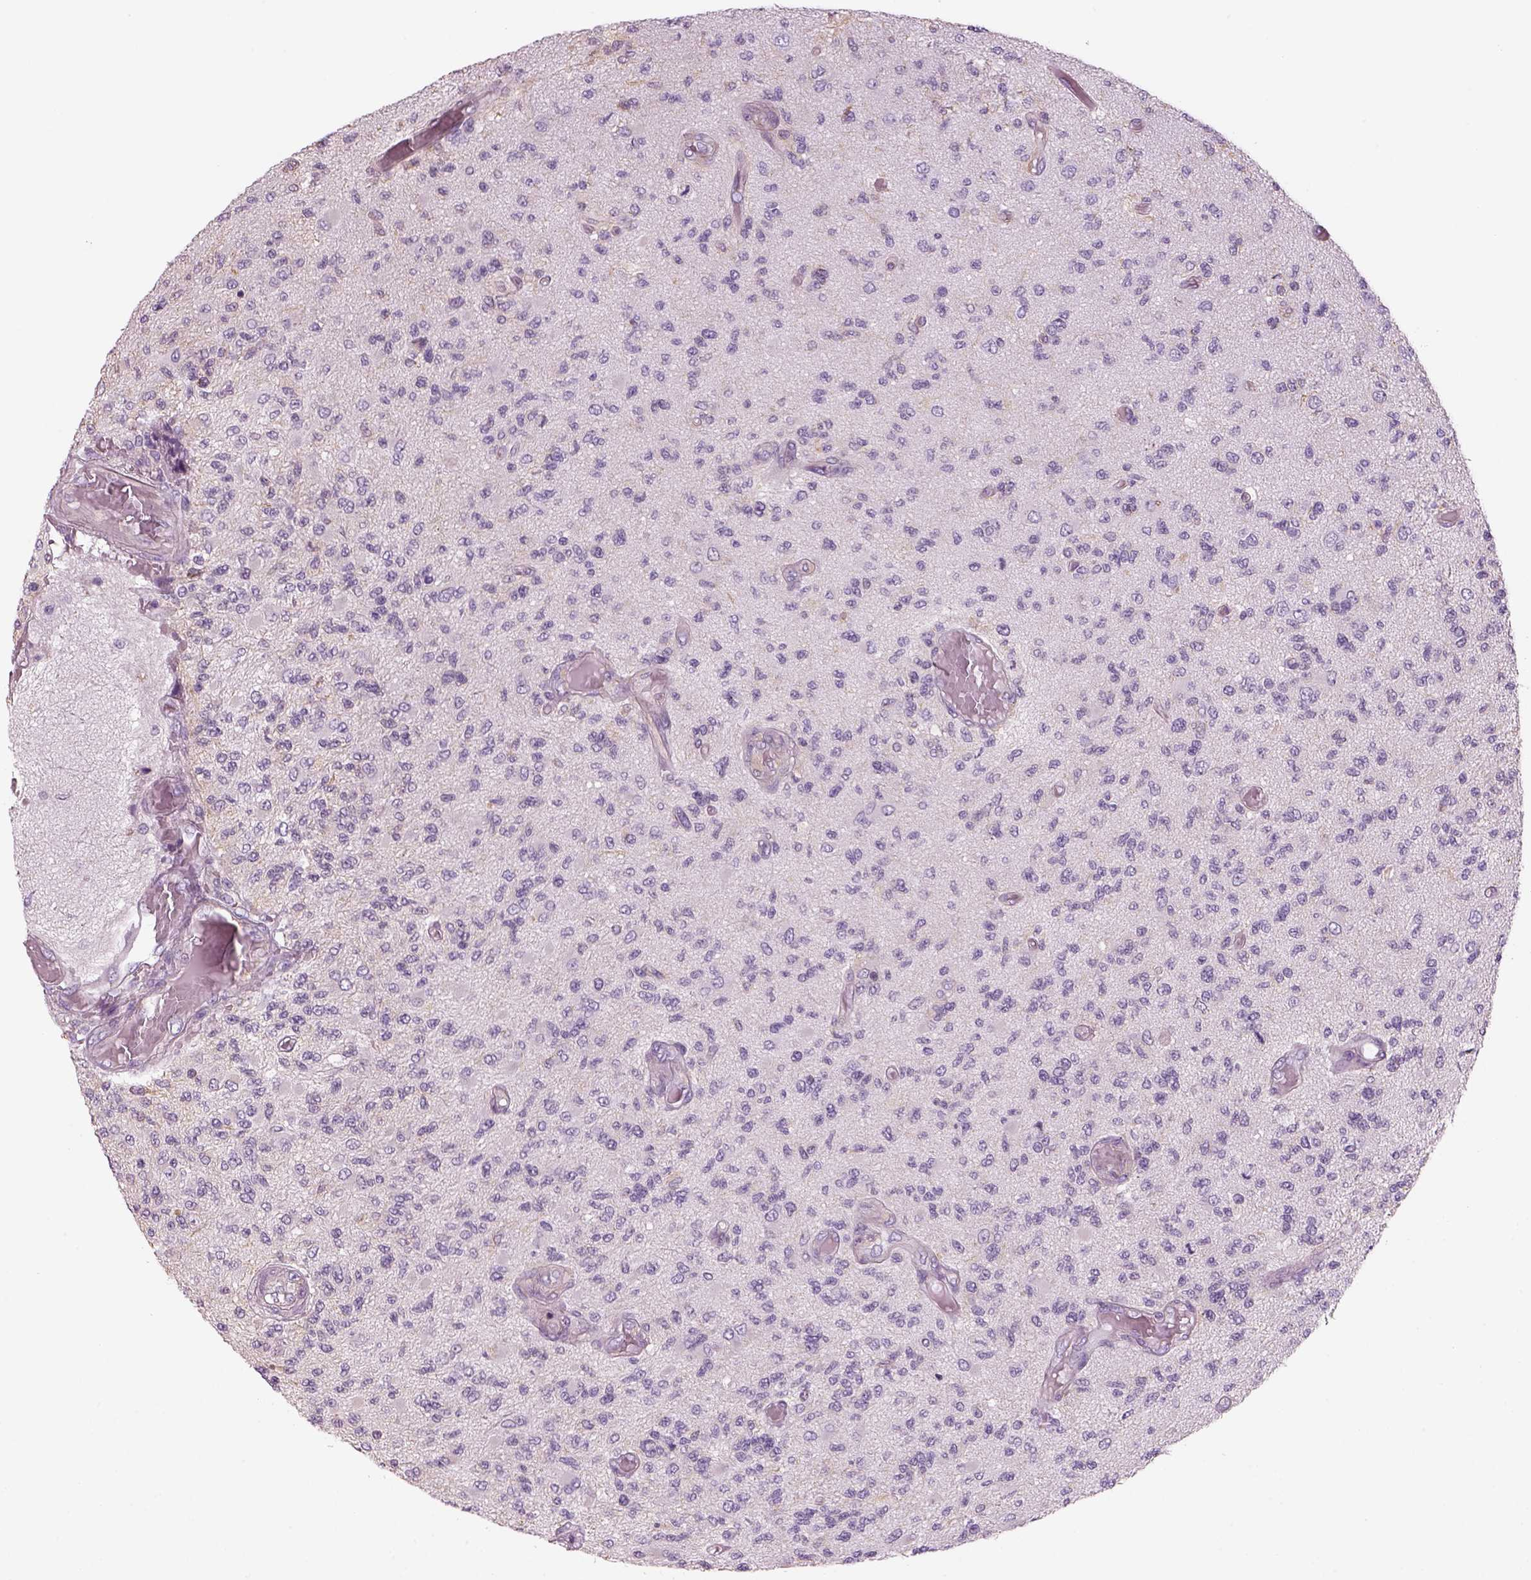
{"staining": {"intensity": "negative", "quantity": "none", "location": "none"}, "tissue": "glioma", "cell_type": "Tumor cells", "image_type": "cancer", "snomed": [{"axis": "morphology", "description": "Glioma, malignant, High grade"}, {"axis": "topography", "description": "Brain"}], "caption": "Glioma was stained to show a protein in brown. There is no significant expression in tumor cells.", "gene": "SLC1A7", "patient": {"sex": "female", "age": 63}}